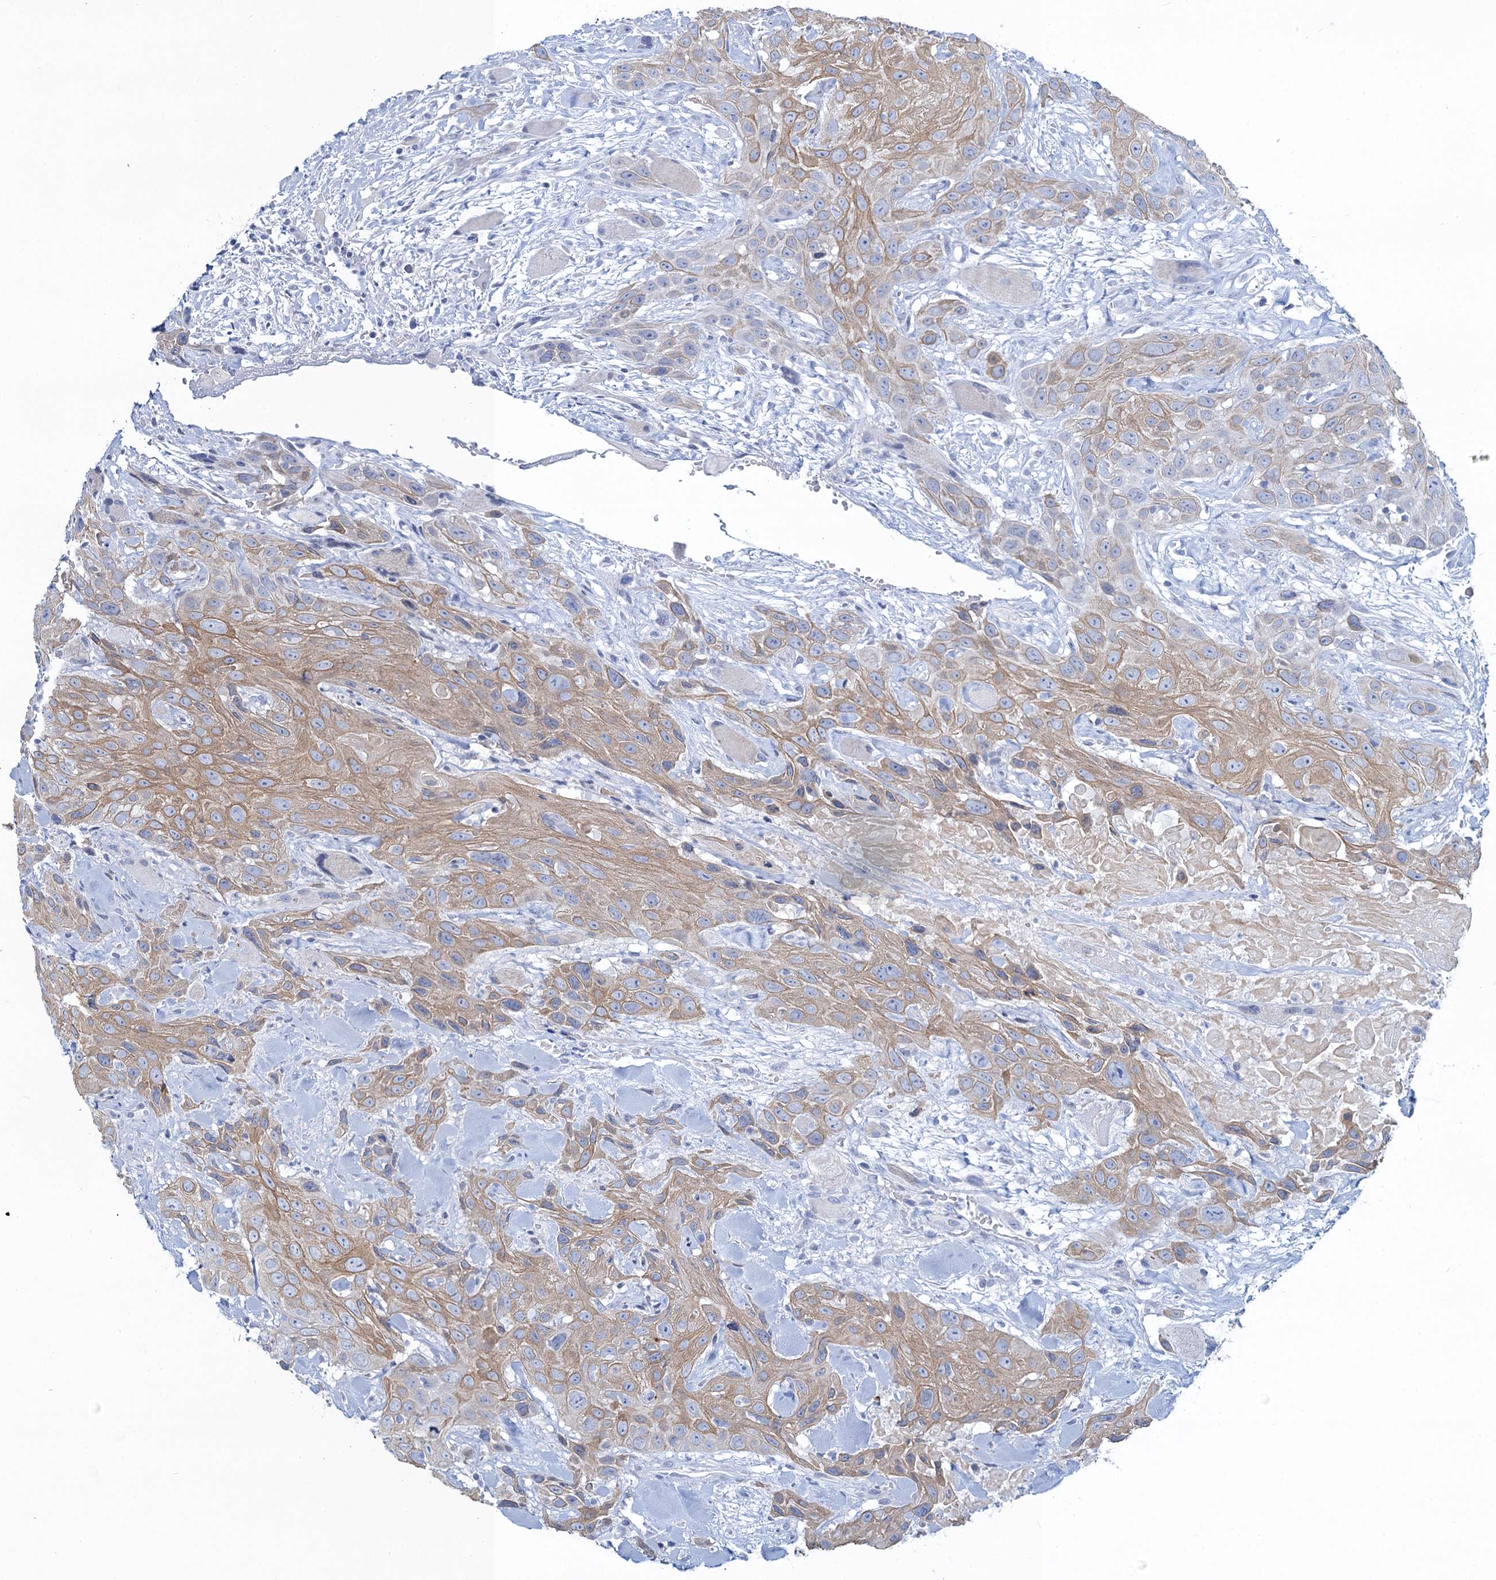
{"staining": {"intensity": "moderate", "quantity": "25%-75%", "location": "cytoplasmic/membranous"}, "tissue": "head and neck cancer", "cell_type": "Tumor cells", "image_type": "cancer", "snomed": [{"axis": "morphology", "description": "Squamous cell carcinoma, NOS"}, {"axis": "topography", "description": "Head-Neck"}], "caption": "This photomicrograph displays immunohistochemistry staining of human head and neck squamous cell carcinoma, with medium moderate cytoplasmic/membranous staining in approximately 25%-75% of tumor cells.", "gene": "TOX3", "patient": {"sex": "male", "age": 81}}